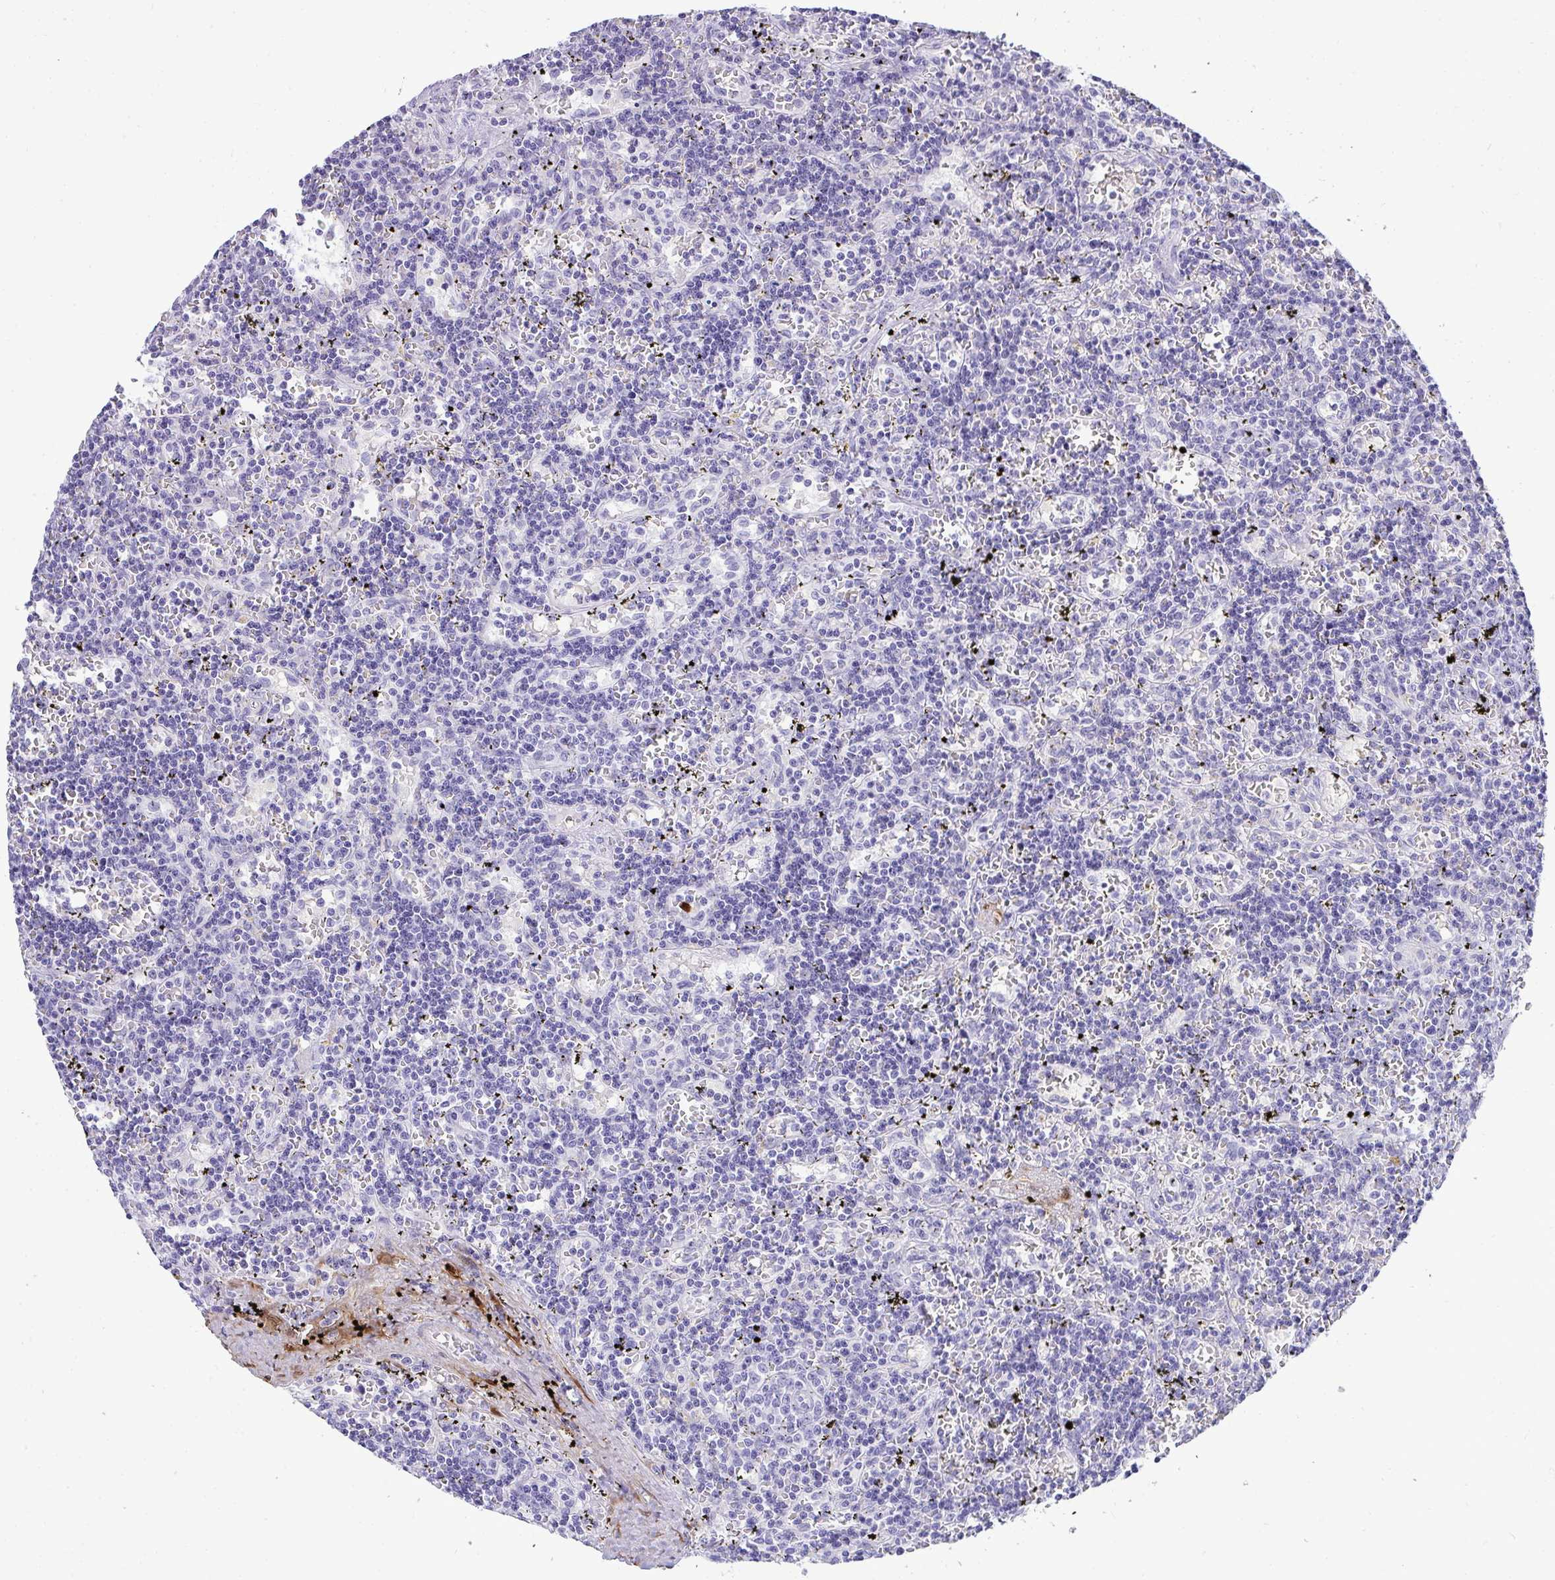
{"staining": {"intensity": "negative", "quantity": "none", "location": "none"}, "tissue": "lymphoma", "cell_type": "Tumor cells", "image_type": "cancer", "snomed": [{"axis": "morphology", "description": "Malignant lymphoma, non-Hodgkin's type, Low grade"}, {"axis": "topography", "description": "Spleen"}], "caption": "High magnification brightfield microscopy of lymphoma stained with DAB (brown) and counterstained with hematoxylin (blue): tumor cells show no significant positivity.", "gene": "HSPB6", "patient": {"sex": "male", "age": 60}}